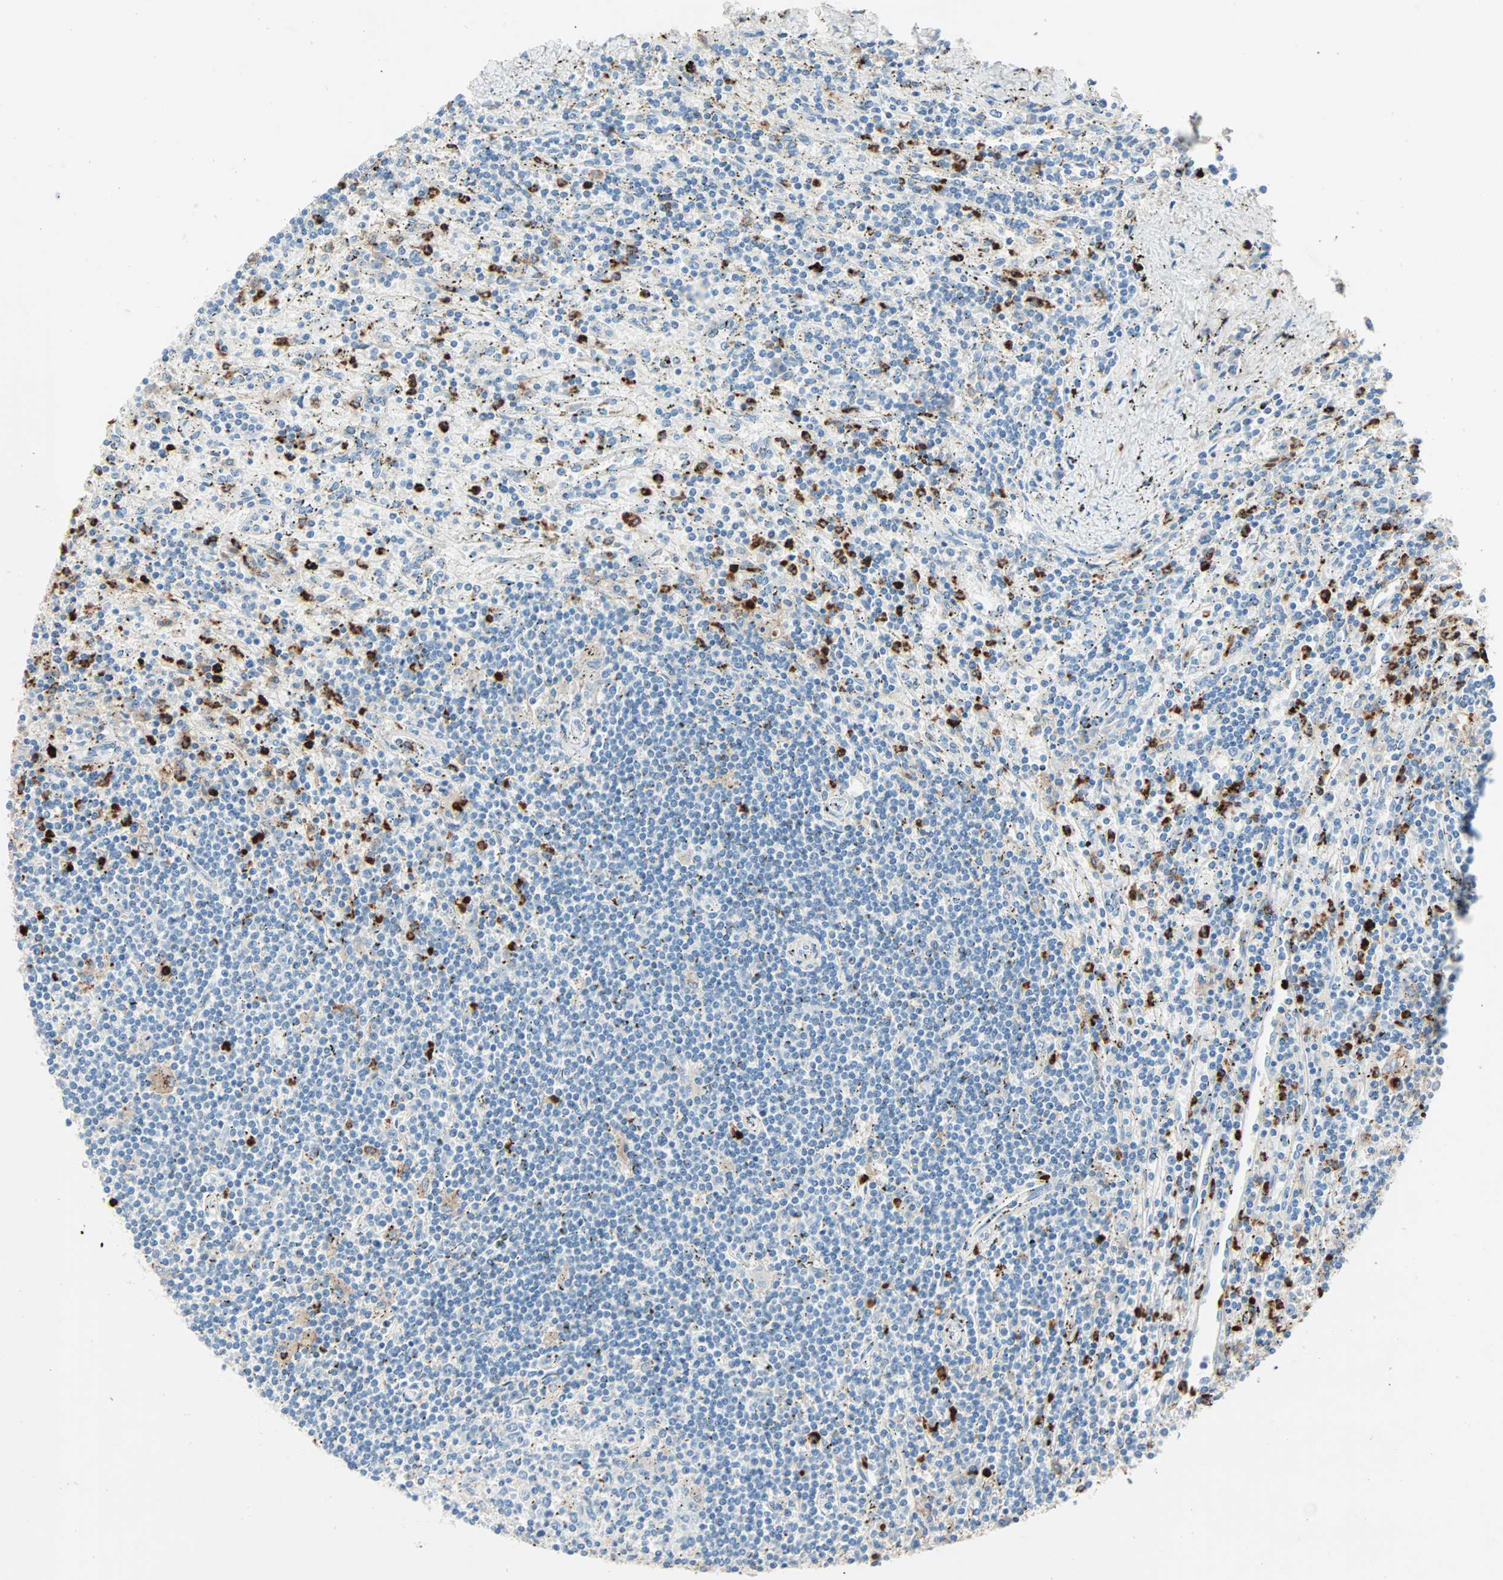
{"staining": {"intensity": "negative", "quantity": "none", "location": "none"}, "tissue": "lymphoma", "cell_type": "Tumor cells", "image_type": "cancer", "snomed": [{"axis": "morphology", "description": "Malignant lymphoma, non-Hodgkin's type, Low grade"}, {"axis": "topography", "description": "Spleen"}], "caption": "Human low-grade malignant lymphoma, non-Hodgkin's type stained for a protein using IHC shows no staining in tumor cells.", "gene": "CLEC4A", "patient": {"sex": "male", "age": 76}}